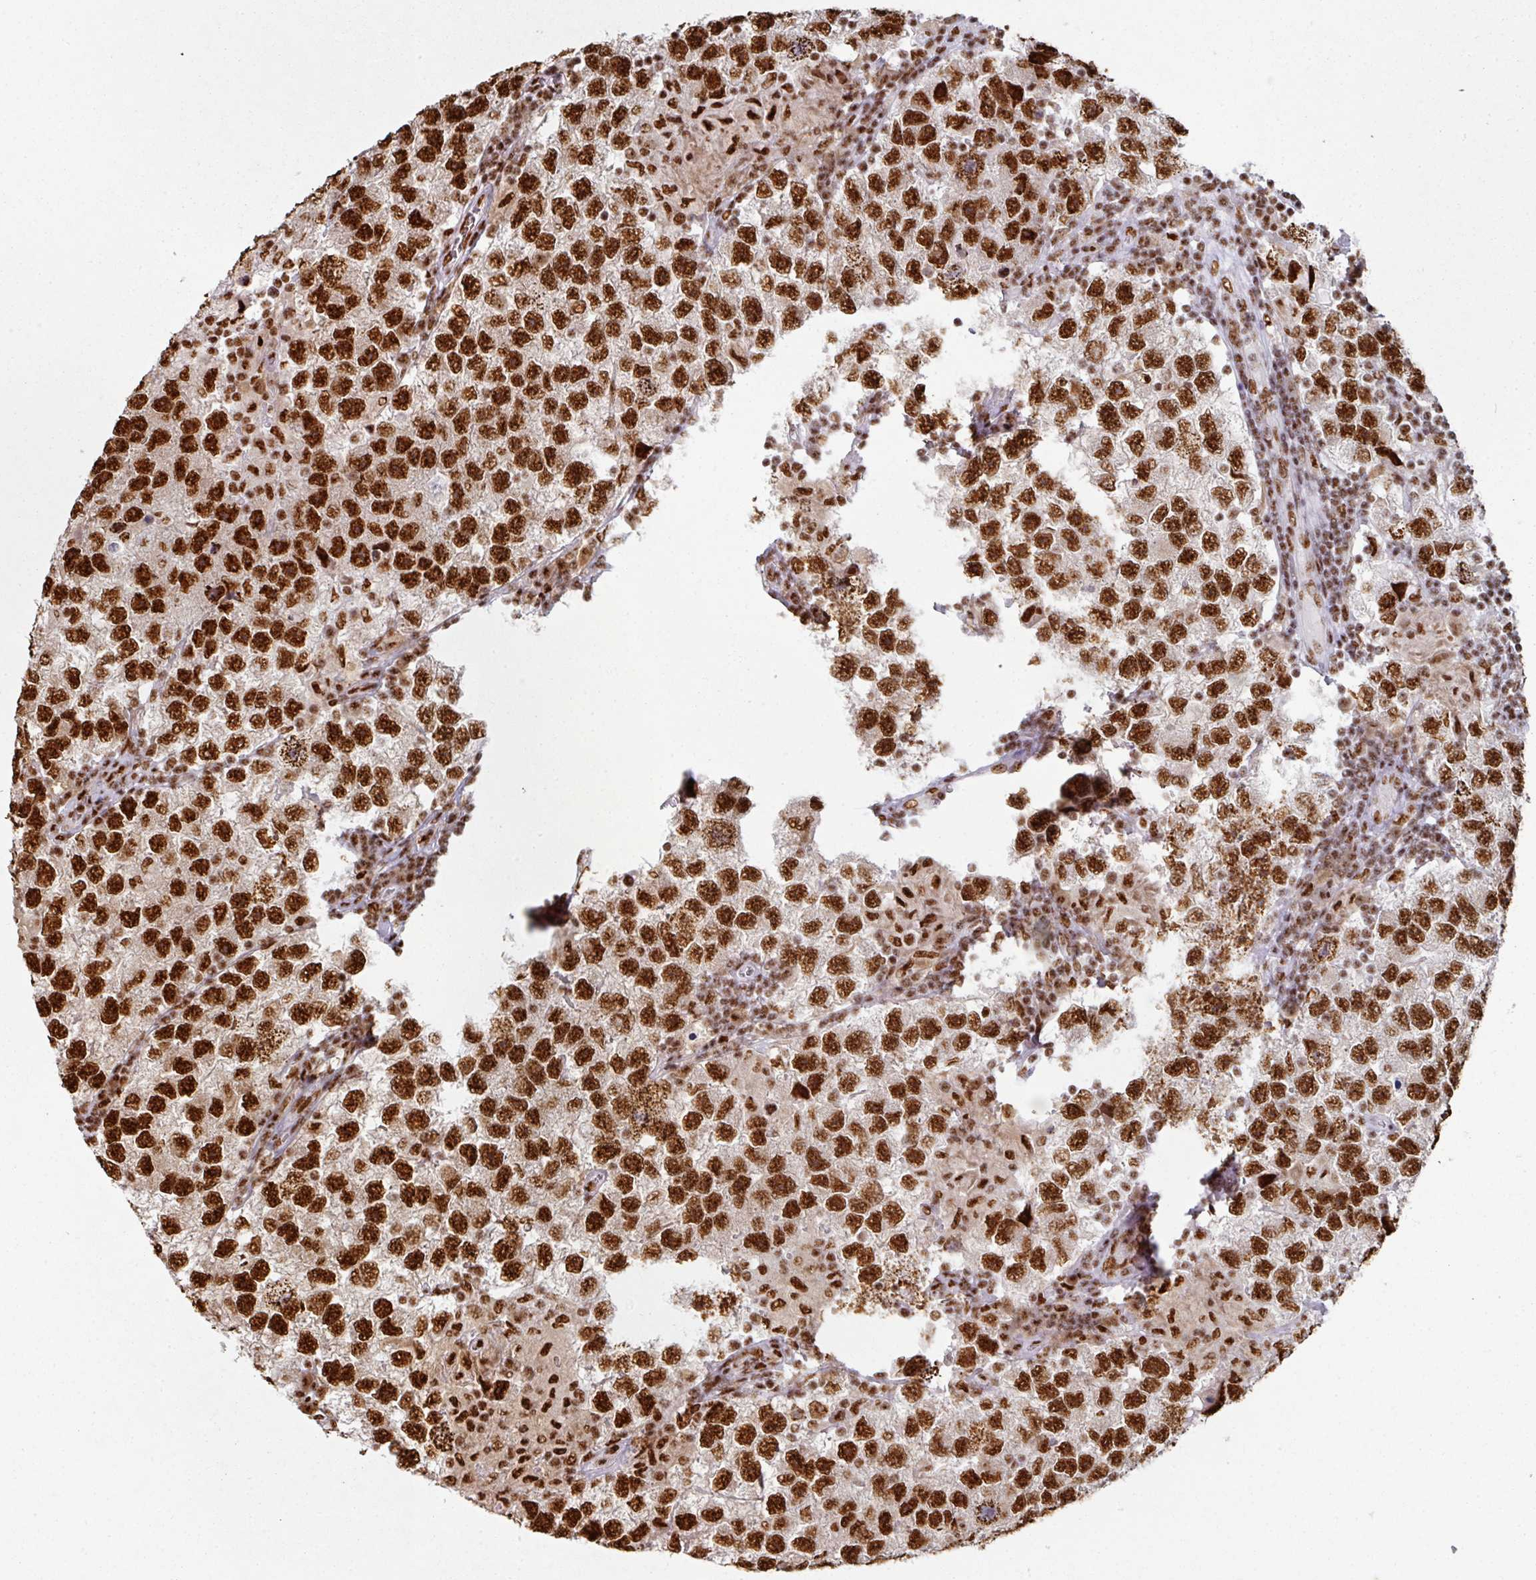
{"staining": {"intensity": "strong", "quantity": ">75%", "location": "nuclear"}, "tissue": "testis cancer", "cell_type": "Tumor cells", "image_type": "cancer", "snomed": [{"axis": "morphology", "description": "Seminoma, NOS"}, {"axis": "topography", "description": "Testis"}], "caption": "Testis seminoma stained with IHC displays strong nuclear expression in approximately >75% of tumor cells.", "gene": "SIK3", "patient": {"sex": "male", "age": 26}}